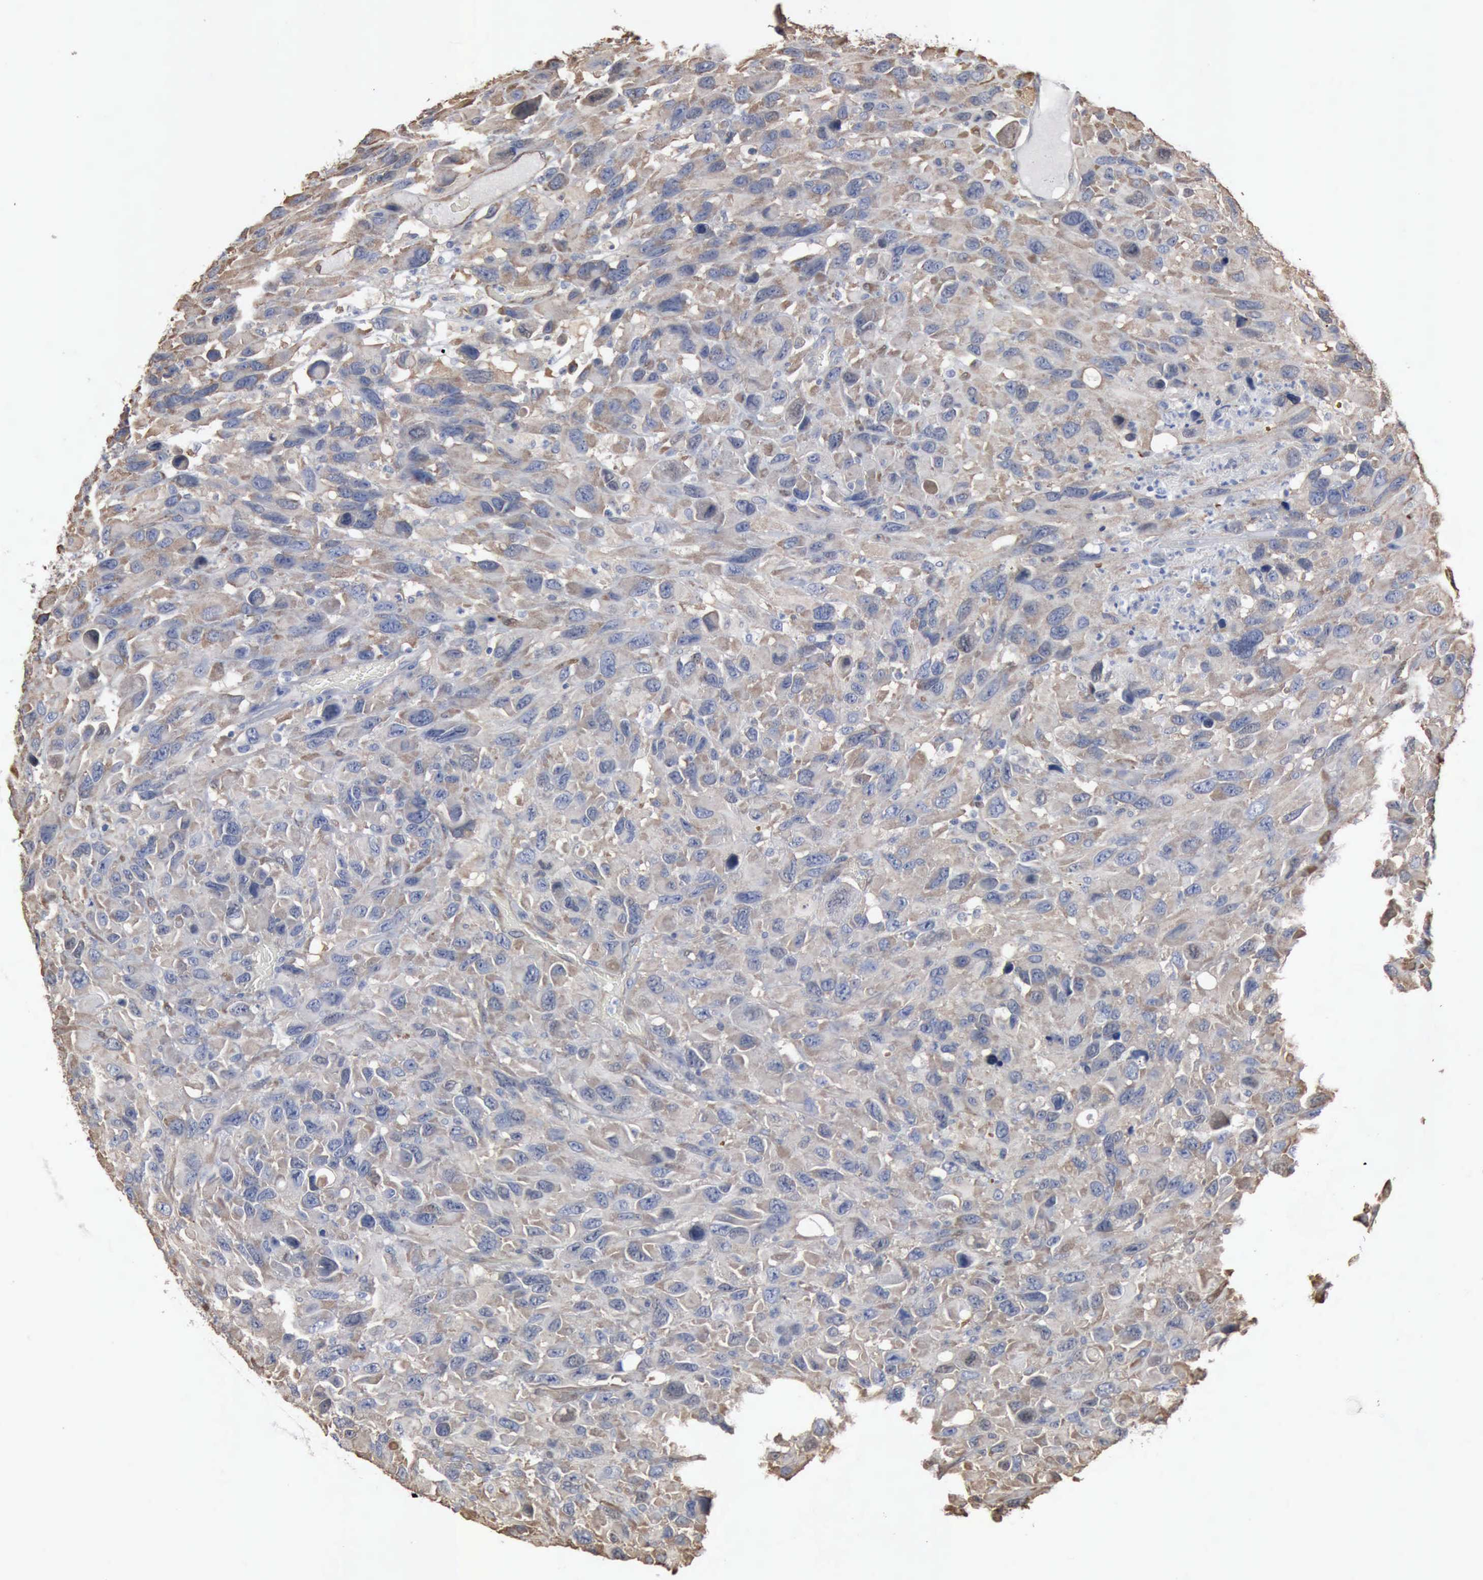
{"staining": {"intensity": "weak", "quantity": ">75%", "location": "cytoplasmic/membranous"}, "tissue": "renal cancer", "cell_type": "Tumor cells", "image_type": "cancer", "snomed": [{"axis": "morphology", "description": "Adenocarcinoma, NOS"}, {"axis": "topography", "description": "Kidney"}], "caption": "A brown stain shows weak cytoplasmic/membranous staining of a protein in renal adenocarcinoma tumor cells.", "gene": "FSCN1", "patient": {"sex": "male", "age": 79}}